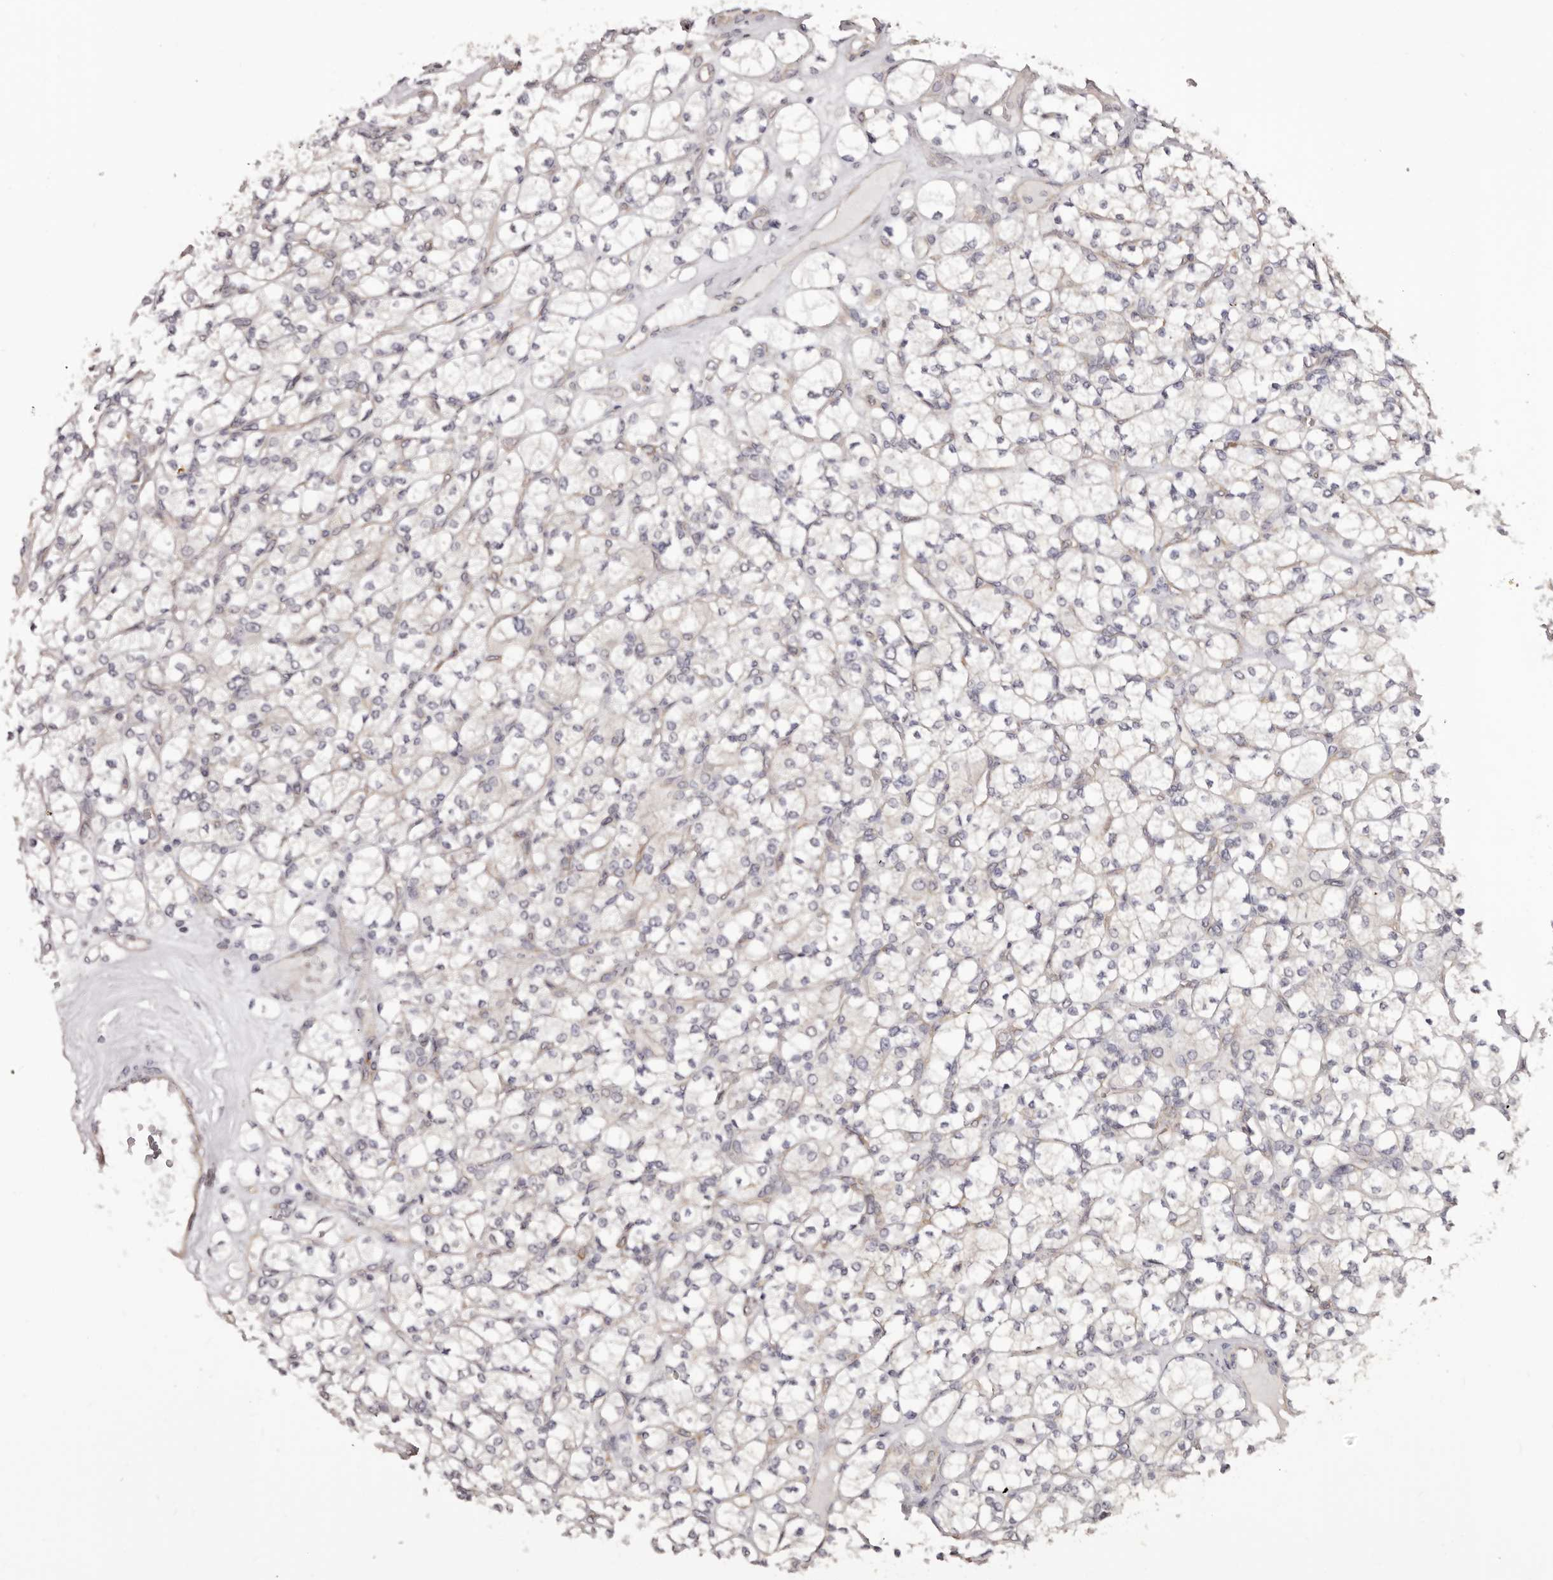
{"staining": {"intensity": "negative", "quantity": "none", "location": "none"}, "tissue": "renal cancer", "cell_type": "Tumor cells", "image_type": "cancer", "snomed": [{"axis": "morphology", "description": "Adenocarcinoma, NOS"}, {"axis": "topography", "description": "Kidney"}], "caption": "An image of adenocarcinoma (renal) stained for a protein displays no brown staining in tumor cells.", "gene": "NOL12", "patient": {"sex": "male", "age": 77}}